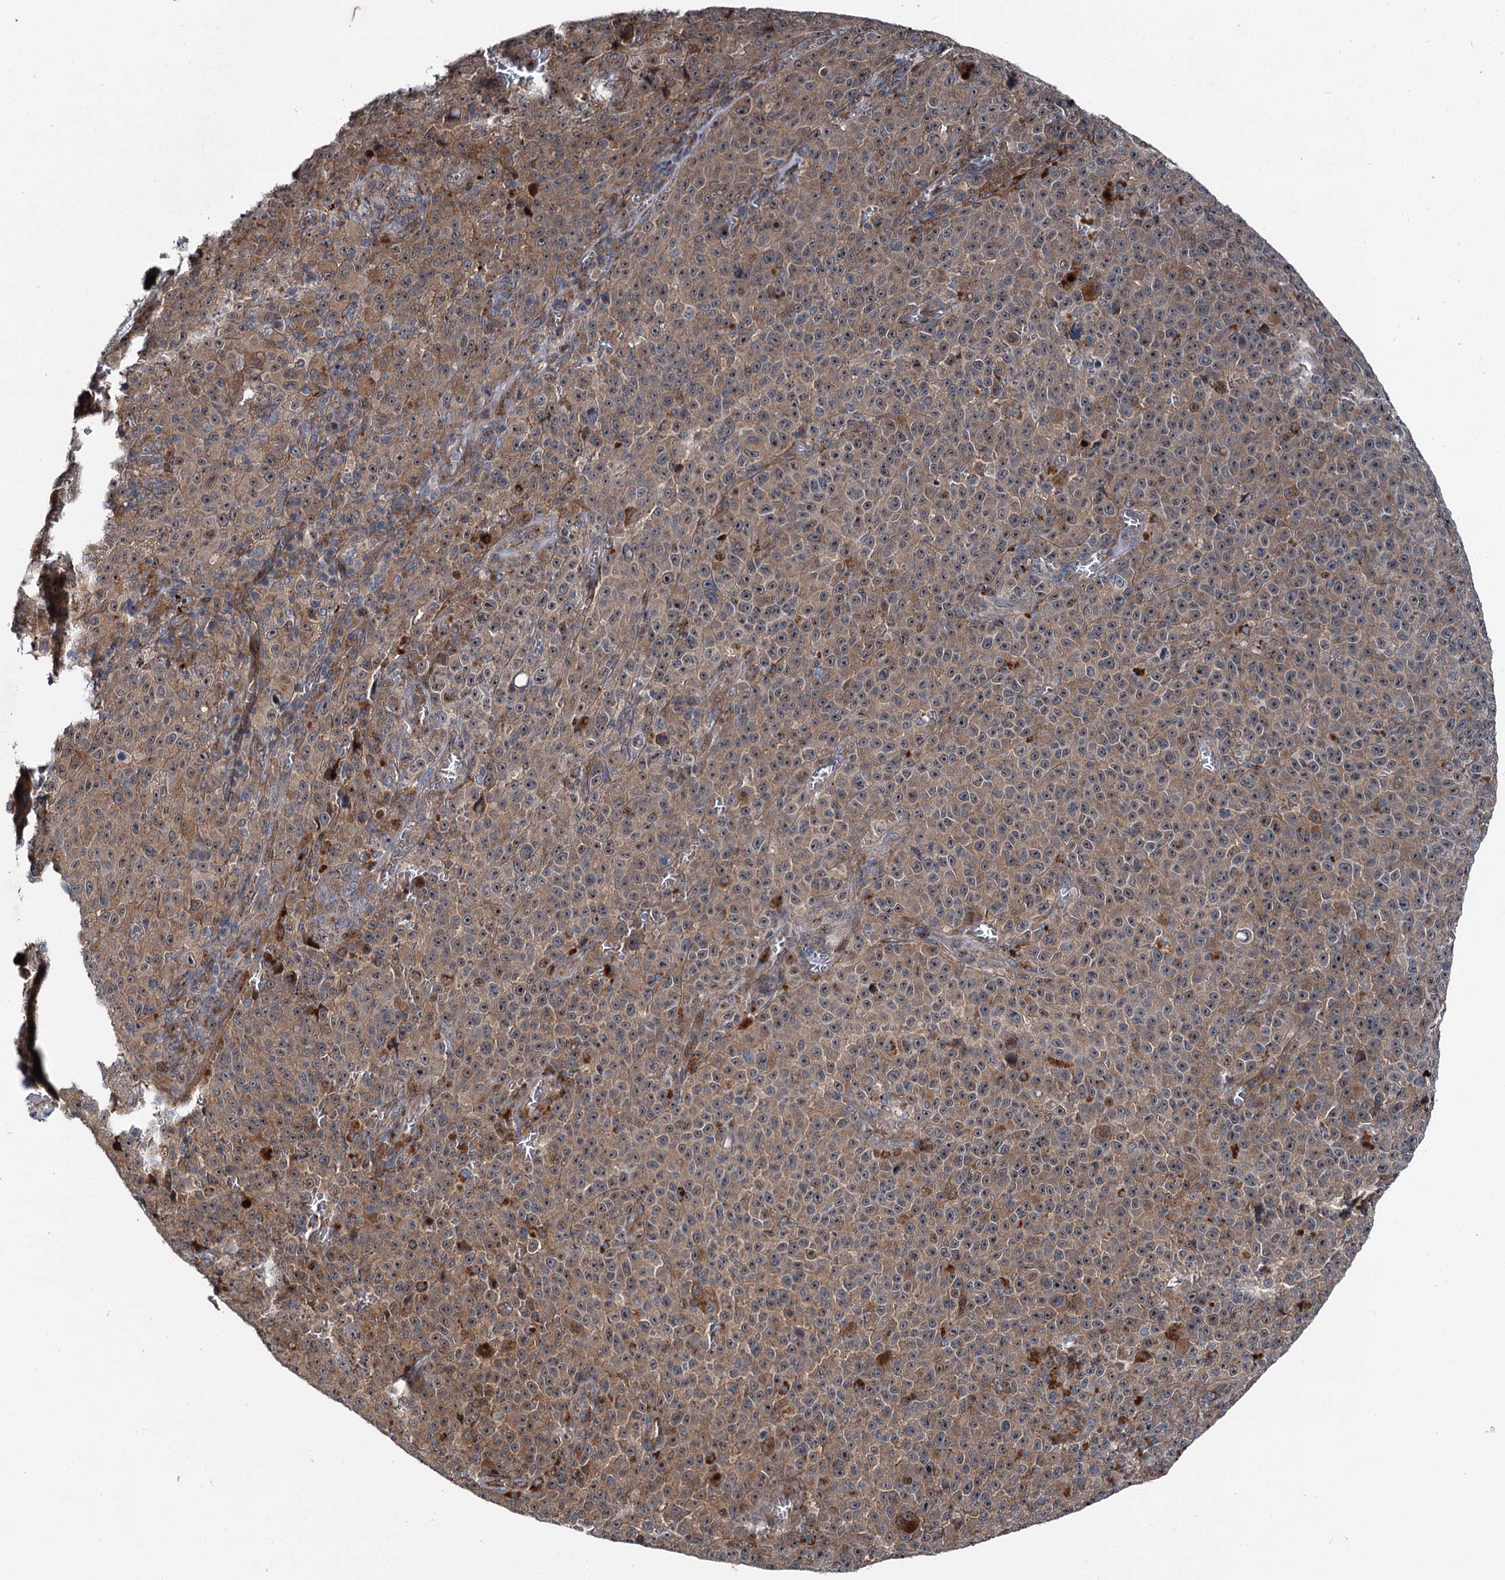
{"staining": {"intensity": "moderate", "quantity": ">75%", "location": "cytoplasmic/membranous,nuclear"}, "tissue": "melanoma", "cell_type": "Tumor cells", "image_type": "cancer", "snomed": [{"axis": "morphology", "description": "Malignant melanoma, NOS"}, {"axis": "topography", "description": "Skin"}], "caption": "About >75% of tumor cells in malignant melanoma demonstrate moderate cytoplasmic/membranous and nuclear protein expression as visualized by brown immunohistochemical staining.", "gene": "POLR1D", "patient": {"sex": "female", "age": 82}}